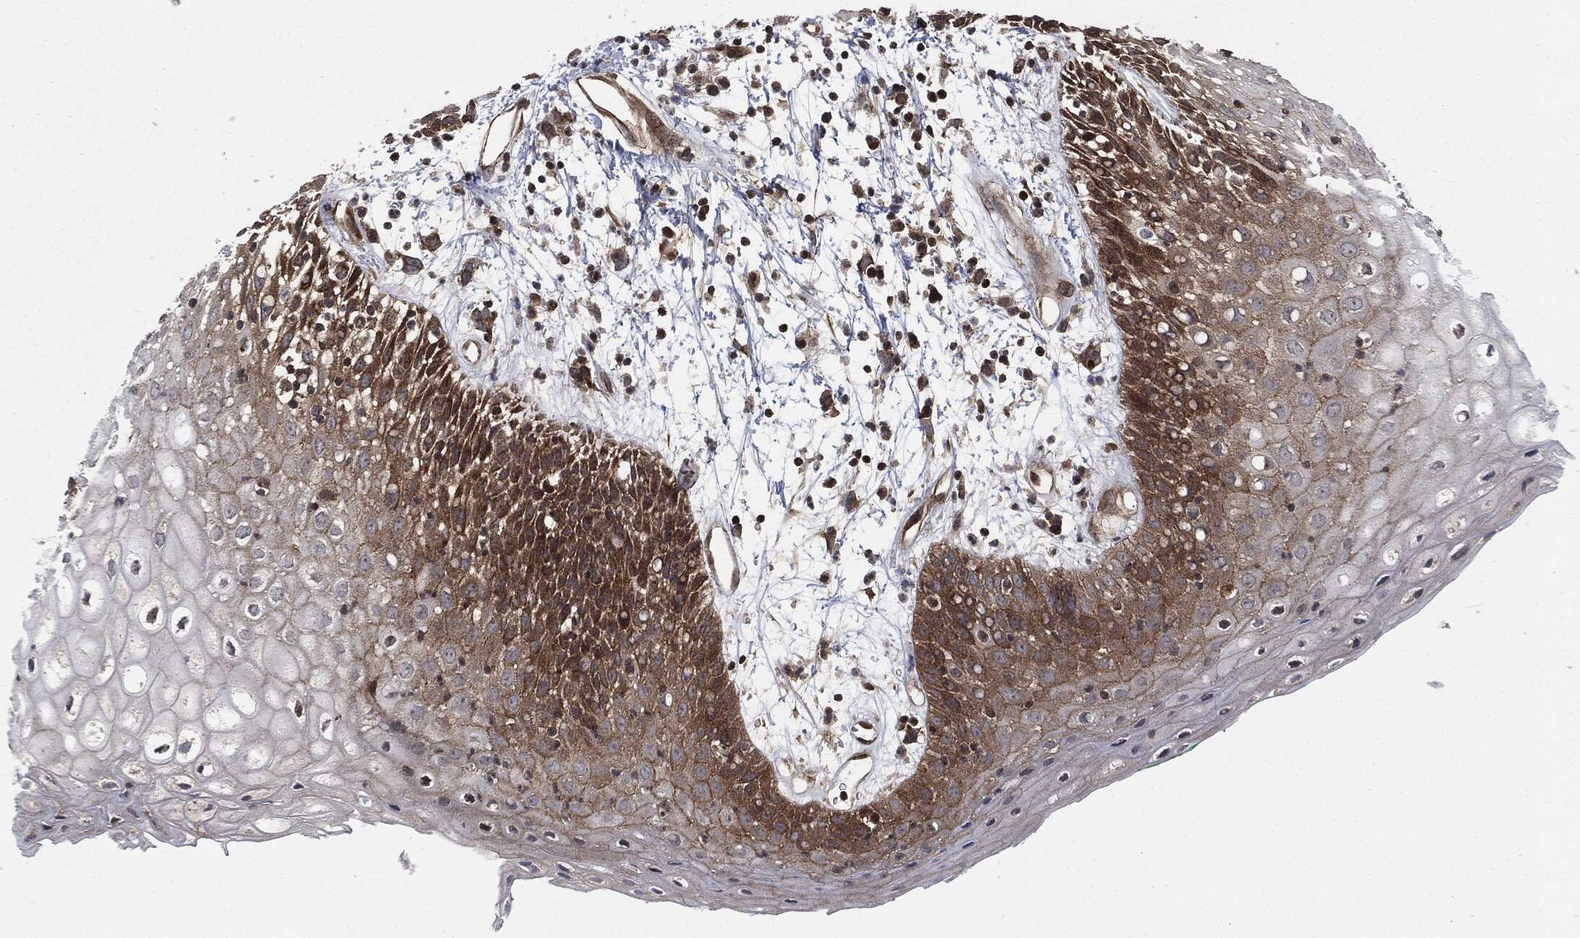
{"staining": {"intensity": "strong", "quantity": "<25%", "location": "cytoplasmic/membranous"}, "tissue": "oral mucosa", "cell_type": "Squamous epithelial cells", "image_type": "normal", "snomed": [{"axis": "morphology", "description": "Normal tissue, NOS"}, {"axis": "morphology", "description": "Squamous cell carcinoma, NOS"}, {"axis": "topography", "description": "Skeletal muscle"}, {"axis": "topography", "description": "Oral tissue"}, {"axis": "topography", "description": "Head-Neck"}], "caption": "An image showing strong cytoplasmic/membranous positivity in approximately <25% of squamous epithelial cells in normal oral mucosa, as visualized by brown immunohistochemical staining.", "gene": "HRAS", "patient": {"sex": "female", "age": 84}}